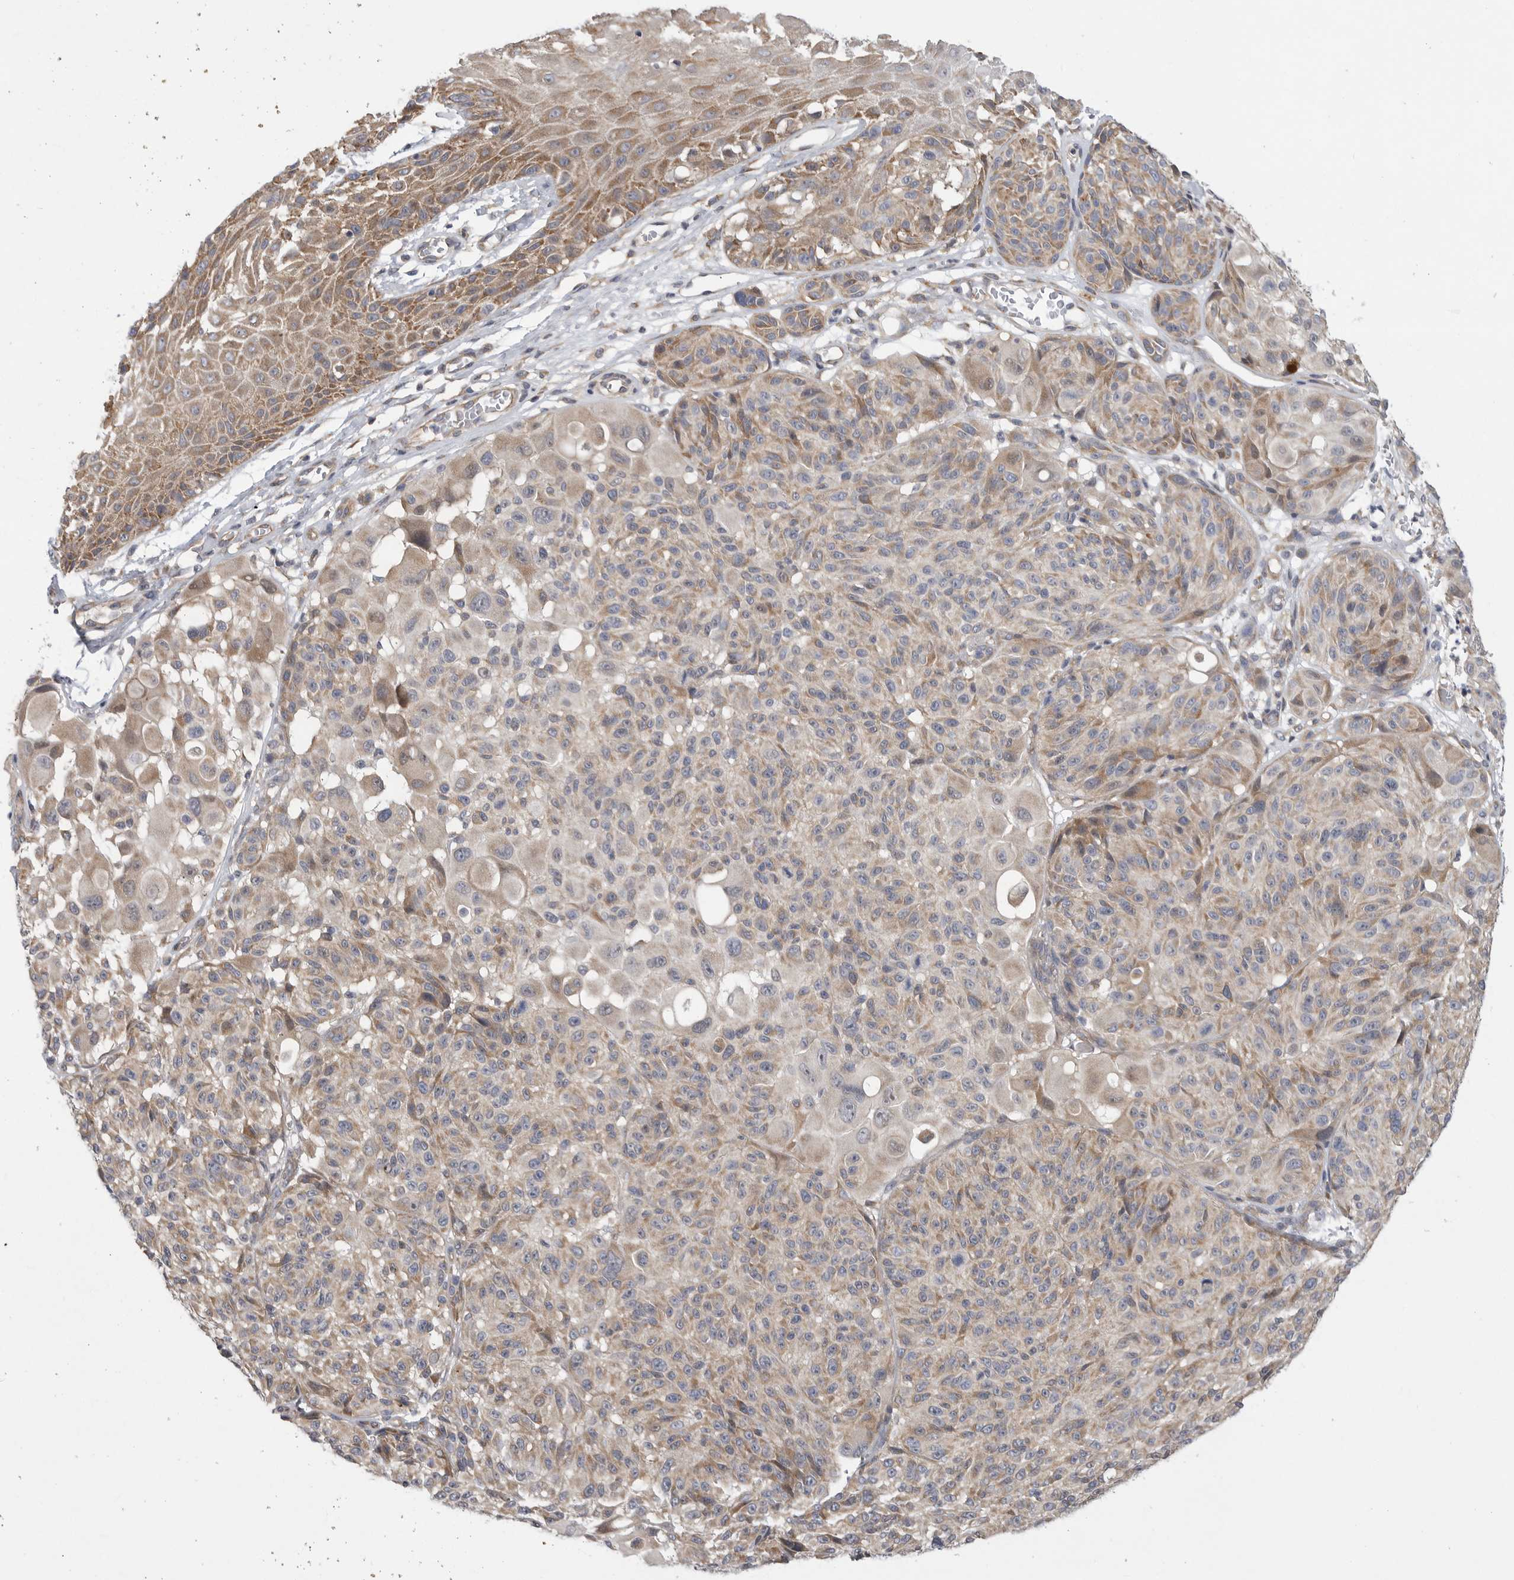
{"staining": {"intensity": "moderate", "quantity": ">75%", "location": "cytoplasmic/membranous"}, "tissue": "melanoma", "cell_type": "Tumor cells", "image_type": "cancer", "snomed": [{"axis": "morphology", "description": "Malignant melanoma, NOS"}, {"axis": "topography", "description": "Skin"}], "caption": "DAB immunohistochemical staining of melanoma reveals moderate cytoplasmic/membranous protein staining in approximately >75% of tumor cells.", "gene": "FBXO43", "patient": {"sex": "male", "age": 83}}